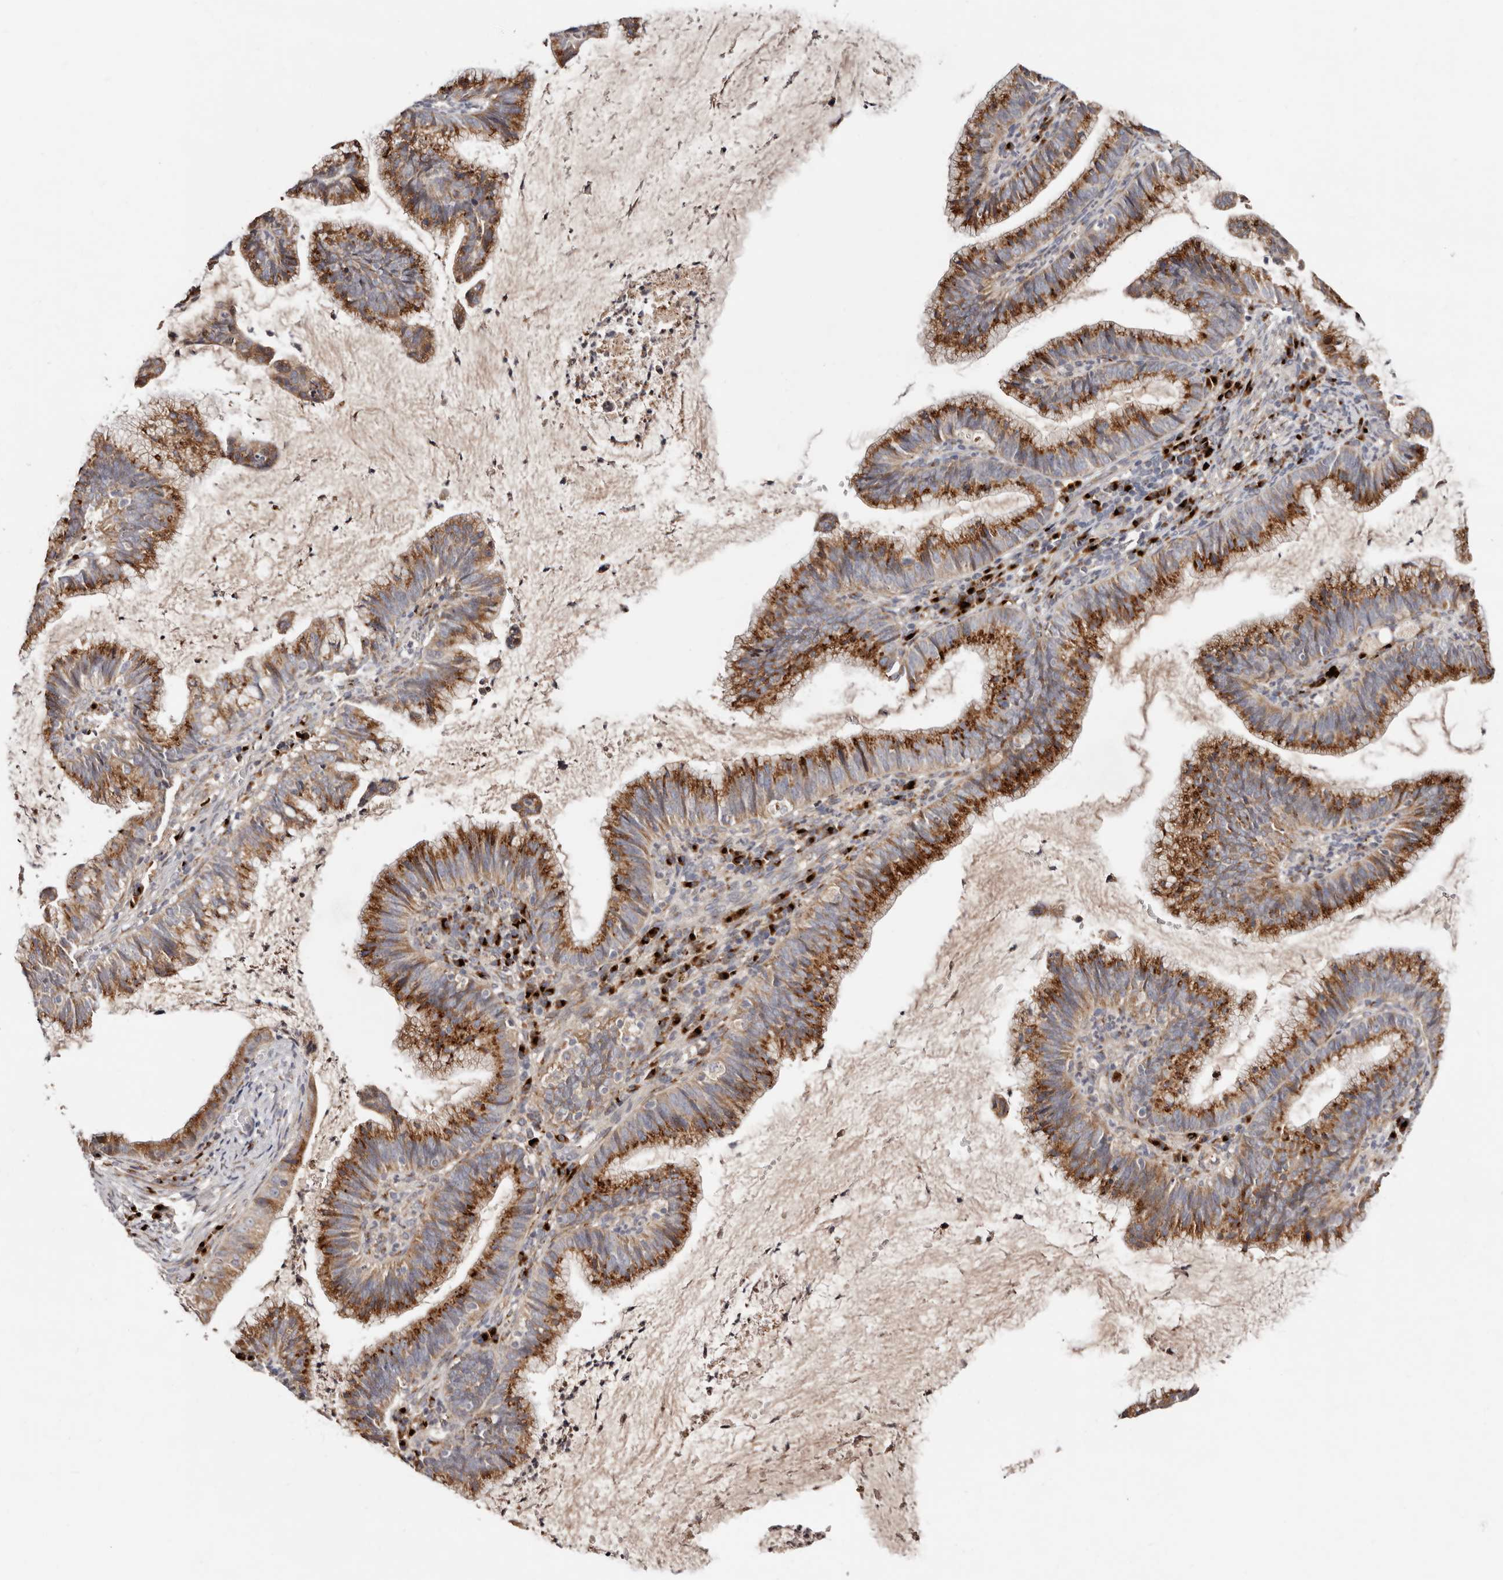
{"staining": {"intensity": "strong", "quantity": ">75%", "location": "cytoplasmic/membranous"}, "tissue": "cervical cancer", "cell_type": "Tumor cells", "image_type": "cancer", "snomed": [{"axis": "morphology", "description": "Adenocarcinoma, NOS"}, {"axis": "topography", "description": "Cervix"}], "caption": "Immunohistochemistry (IHC) micrograph of neoplastic tissue: human adenocarcinoma (cervical) stained using immunohistochemistry (IHC) demonstrates high levels of strong protein expression localized specifically in the cytoplasmic/membranous of tumor cells, appearing as a cytoplasmic/membranous brown color.", "gene": "DACT2", "patient": {"sex": "female", "age": 36}}